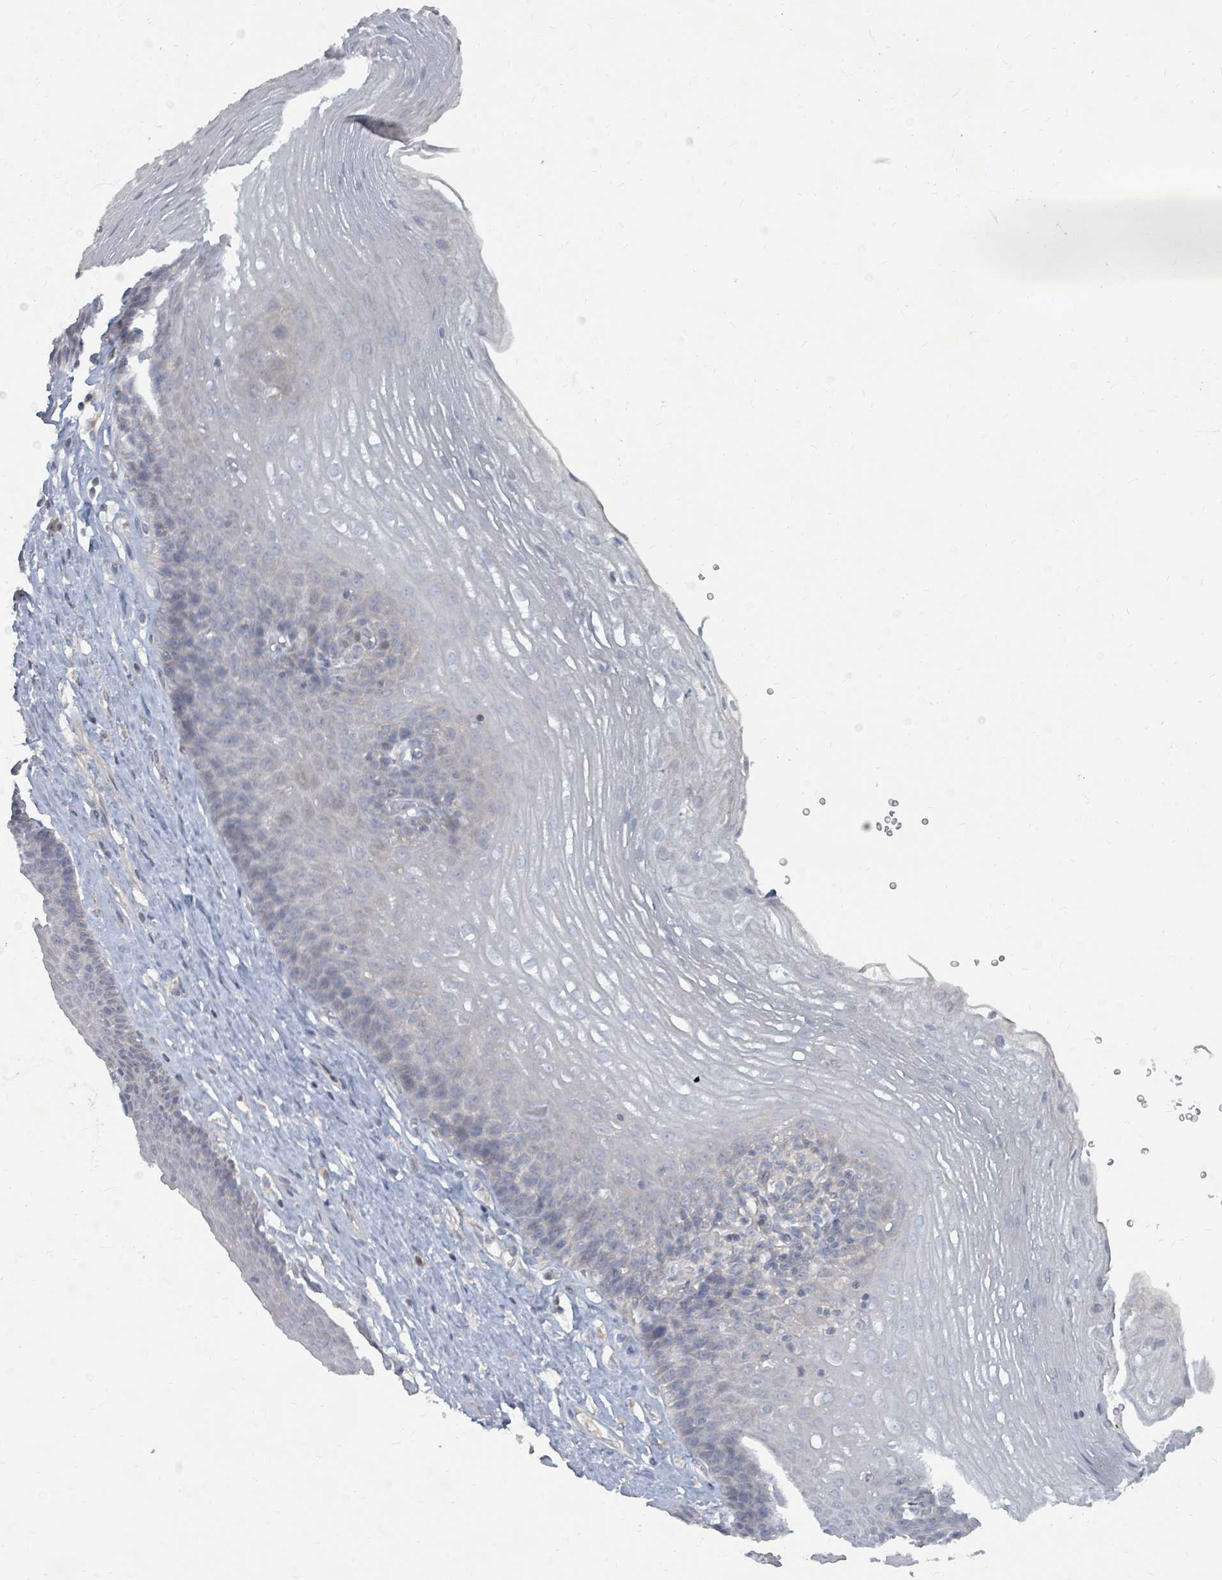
{"staining": {"intensity": "negative", "quantity": "none", "location": "none"}, "tissue": "esophagus", "cell_type": "Squamous epithelial cells", "image_type": "normal", "snomed": [{"axis": "morphology", "description": "Normal tissue, NOS"}, {"axis": "topography", "description": "Esophagus"}], "caption": "IHC photomicrograph of normal human esophagus stained for a protein (brown), which reveals no staining in squamous epithelial cells.", "gene": "ARGFX", "patient": {"sex": "female", "age": 66}}